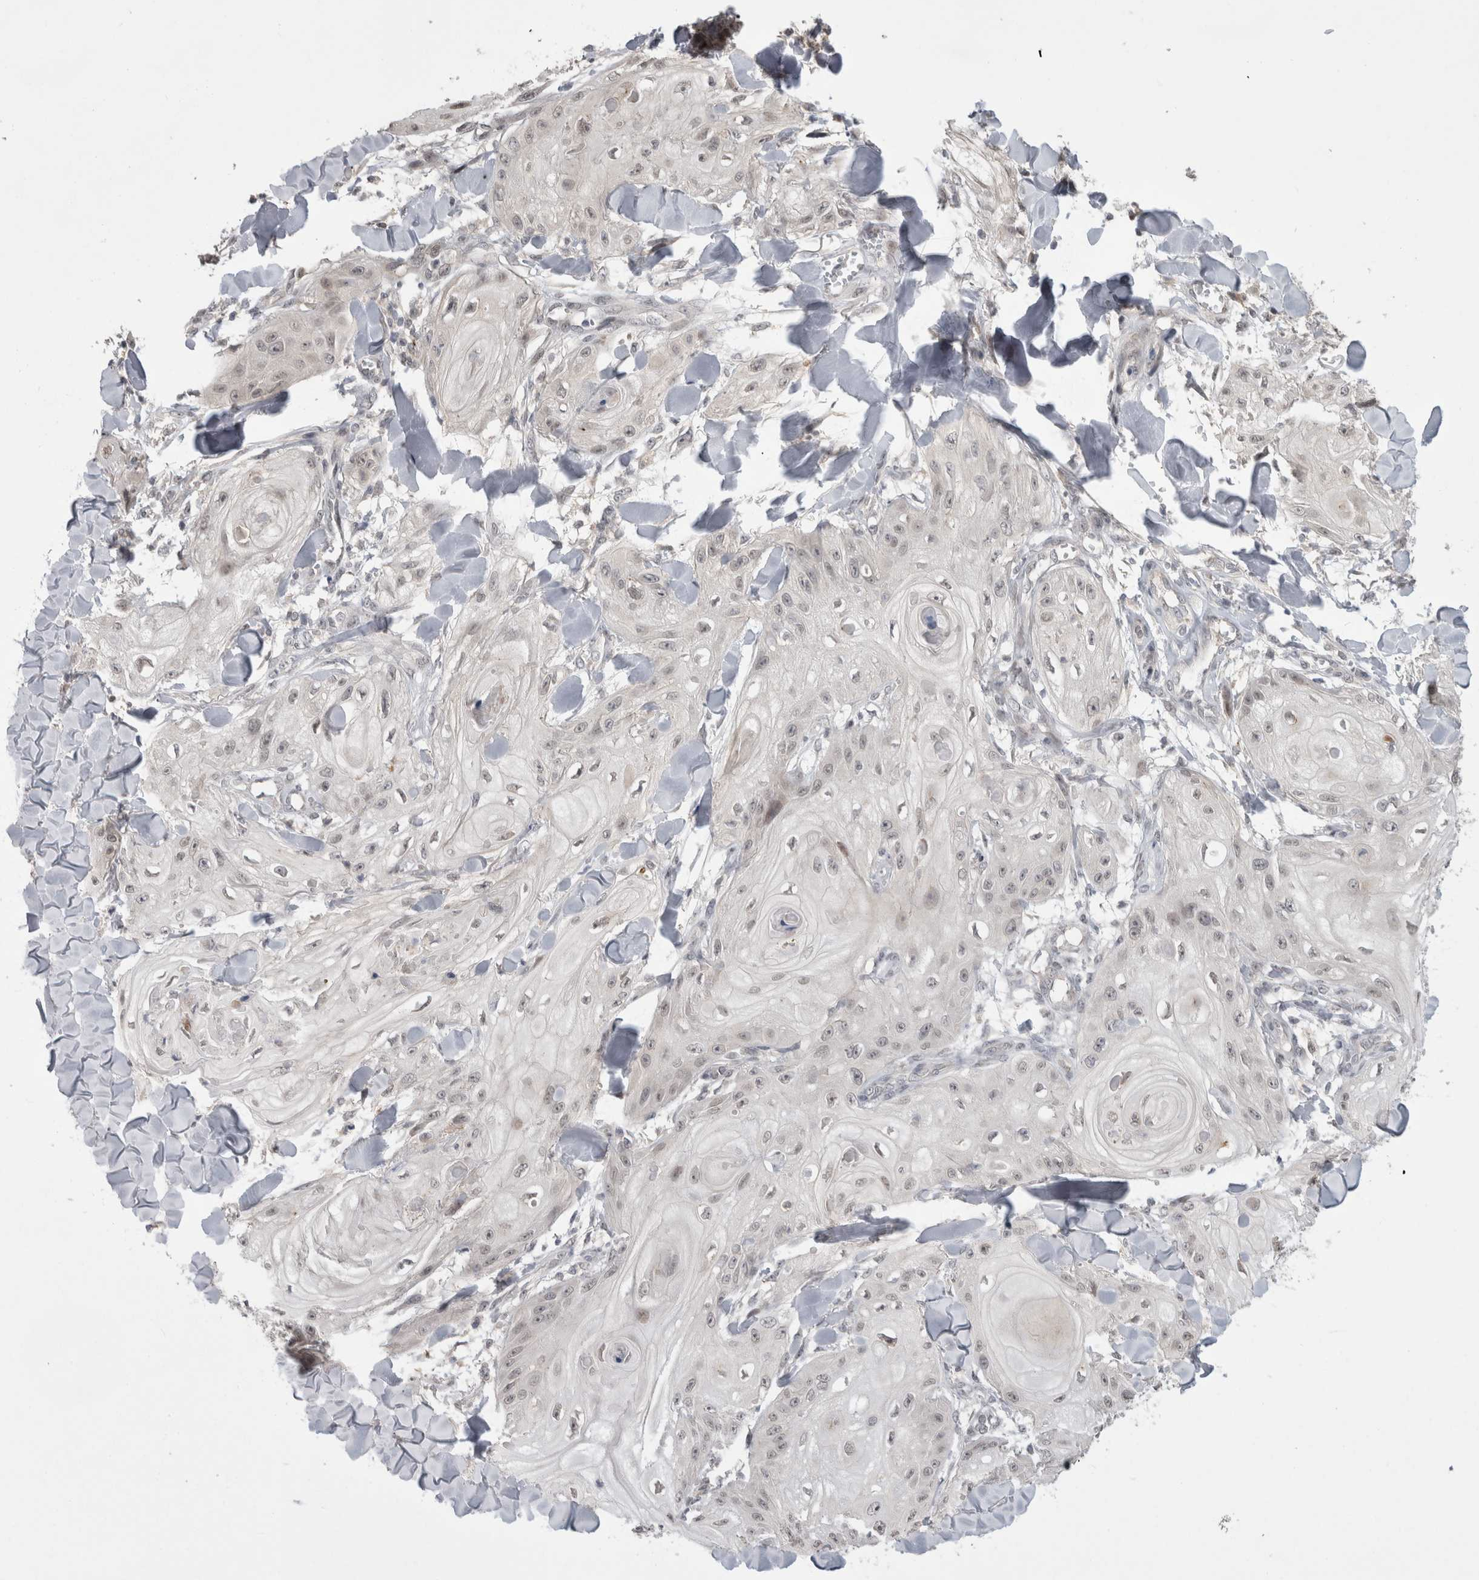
{"staining": {"intensity": "negative", "quantity": "none", "location": "none"}, "tissue": "skin cancer", "cell_type": "Tumor cells", "image_type": "cancer", "snomed": [{"axis": "morphology", "description": "Squamous cell carcinoma, NOS"}, {"axis": "topography", "description": "Skin"}], "caption": "Skin cancer was stained to show a protein in brown. There is no significant expression in tumor cells.", "gene": "MTBP", "patient": {"sex": "male", "age": 74}}